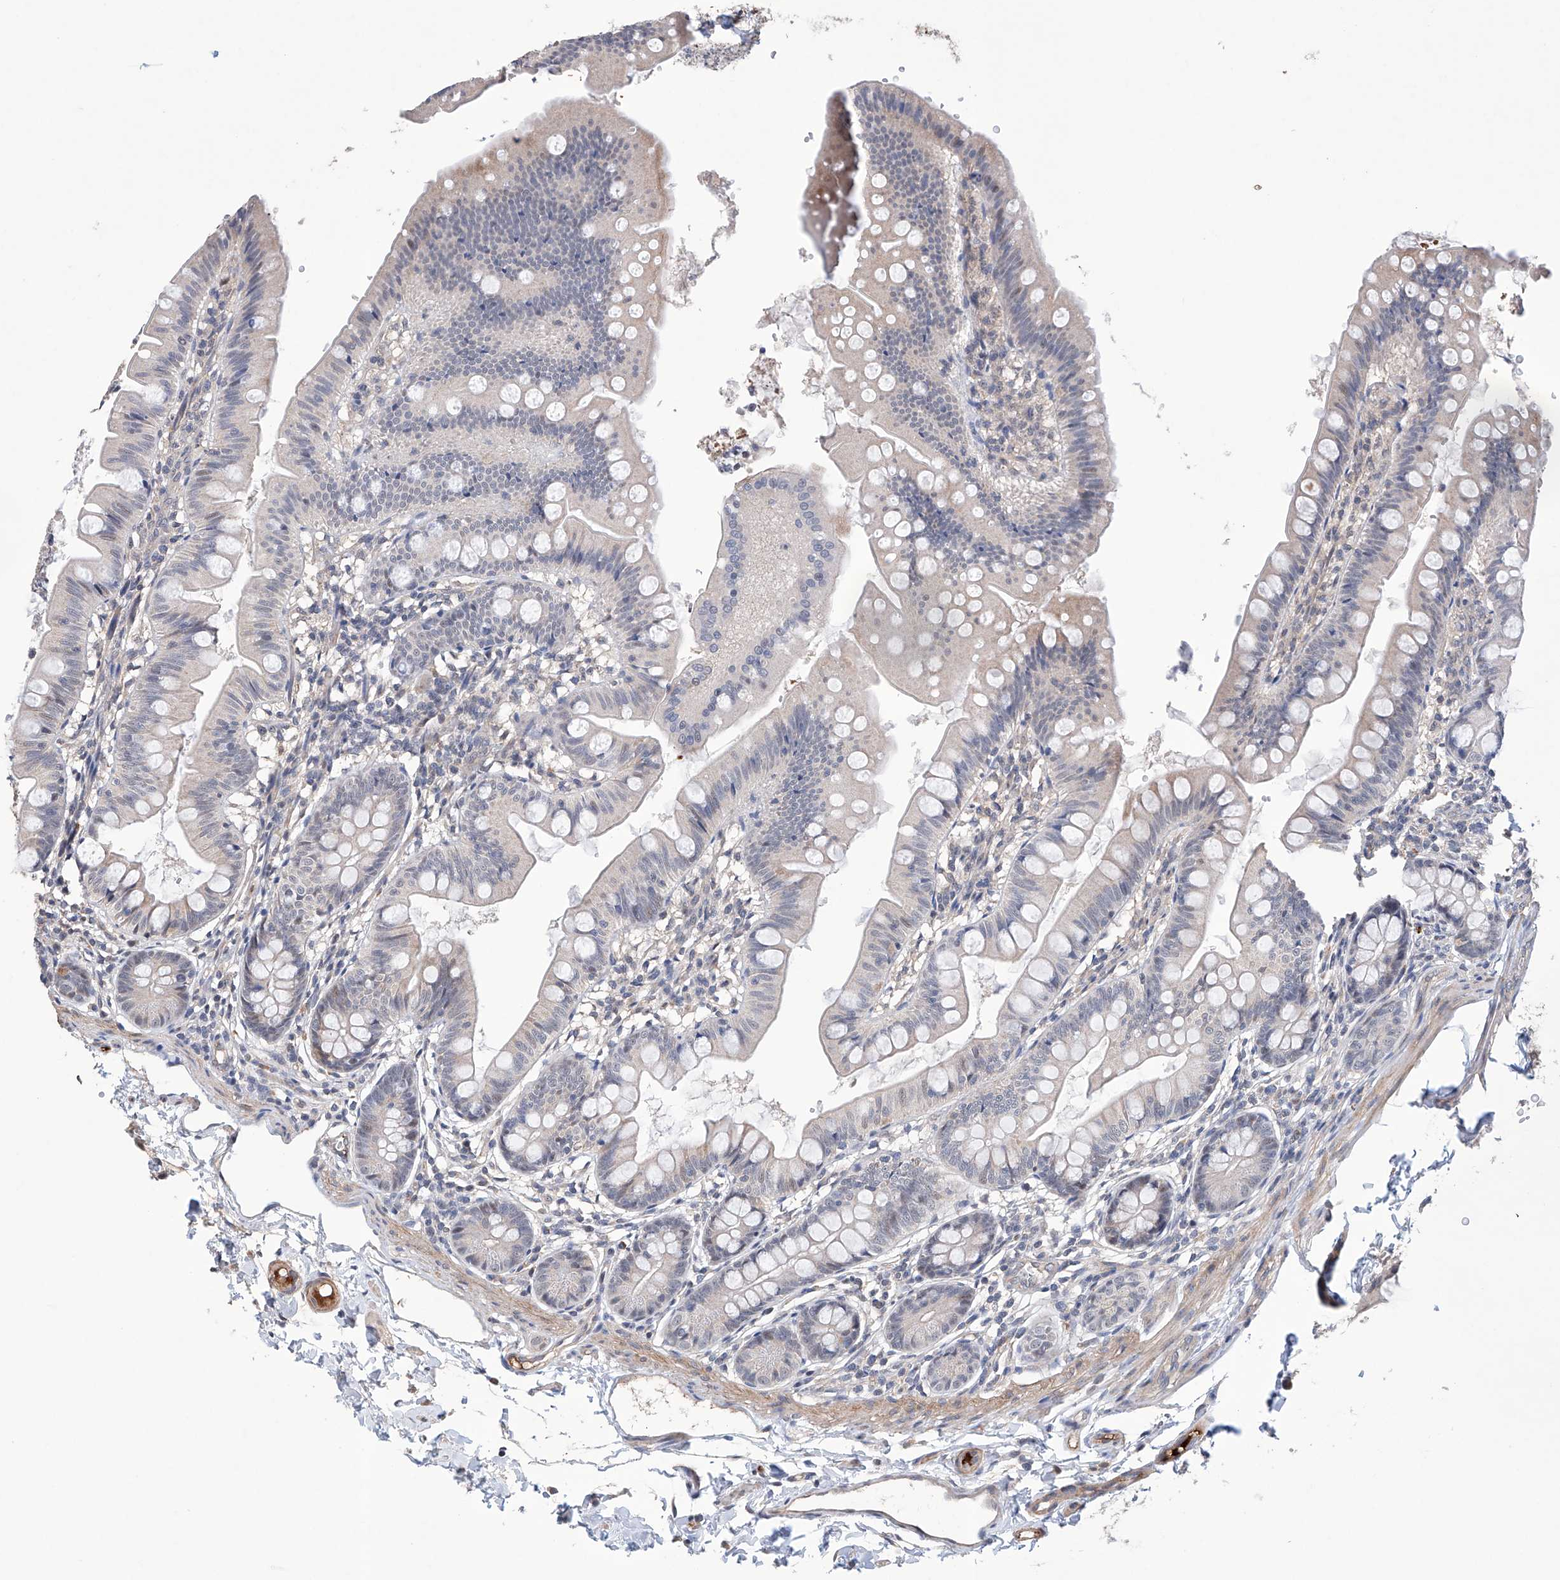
{"staining": {"intensity": "weak", "quantity": "<25%", "location": "cytoplasmic/membranous"}, "tissue": "small intestine", "cell_type": "Glandular cells", "image_type": "normal", "snomed": [{"axis": "morphology", "description": "Normal tissue, NOS"}, {"axis": "topography", "description": "Small intestine"}], "caption": "The image exhibits no staining of glandular cells in benign small intestine. The staining is performed using DAB brown chromogen with nuclei counter-stained in using hematoxylin.", "gene": "AFG1L", "patient": {"sex": "male", "age": 7}}